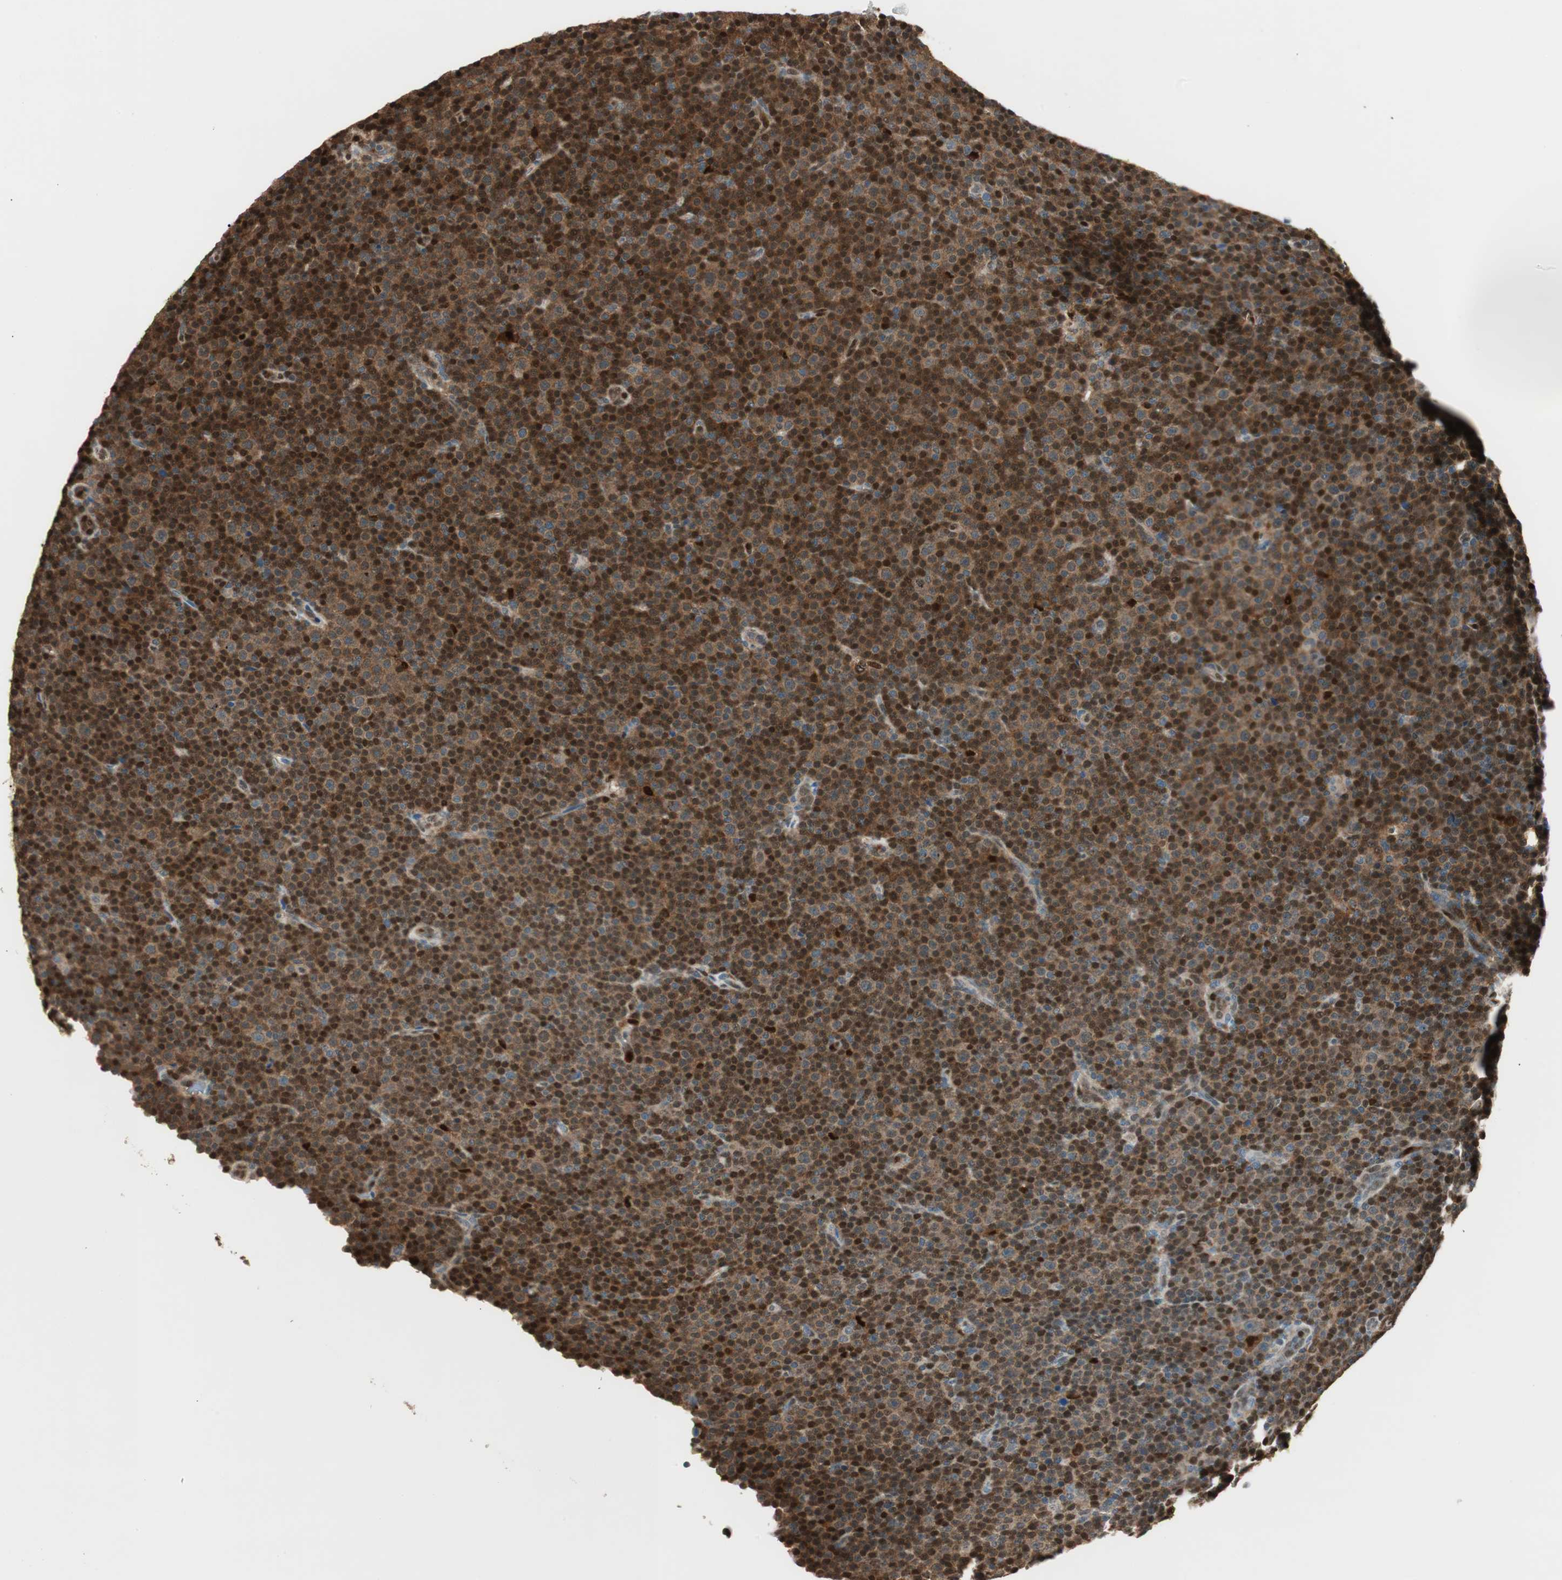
{"staining": {"intensity": "strong", "quantity": "25%-75%", "location": "nuclear"}, "tissue": "lymphoma", "cell_type": "Tumor cells", "image_type": "cancer", "snomed": [{"axis": "morphology", "description": "Malignant lymphoma, non-Hodgkin's type, Low grade"}, {"axis": "topography", "description": "Lymph node"}], "caption": "Approximately 25%-75% of tumor cells in malignant lymphoma, non-Hodgkin's type (low-grade) display strong nuclear protein expression as visualized by brown immunohistochemical staining.", "gene": "LTA4H", "patient": {"sex": "female", "age": 67}}